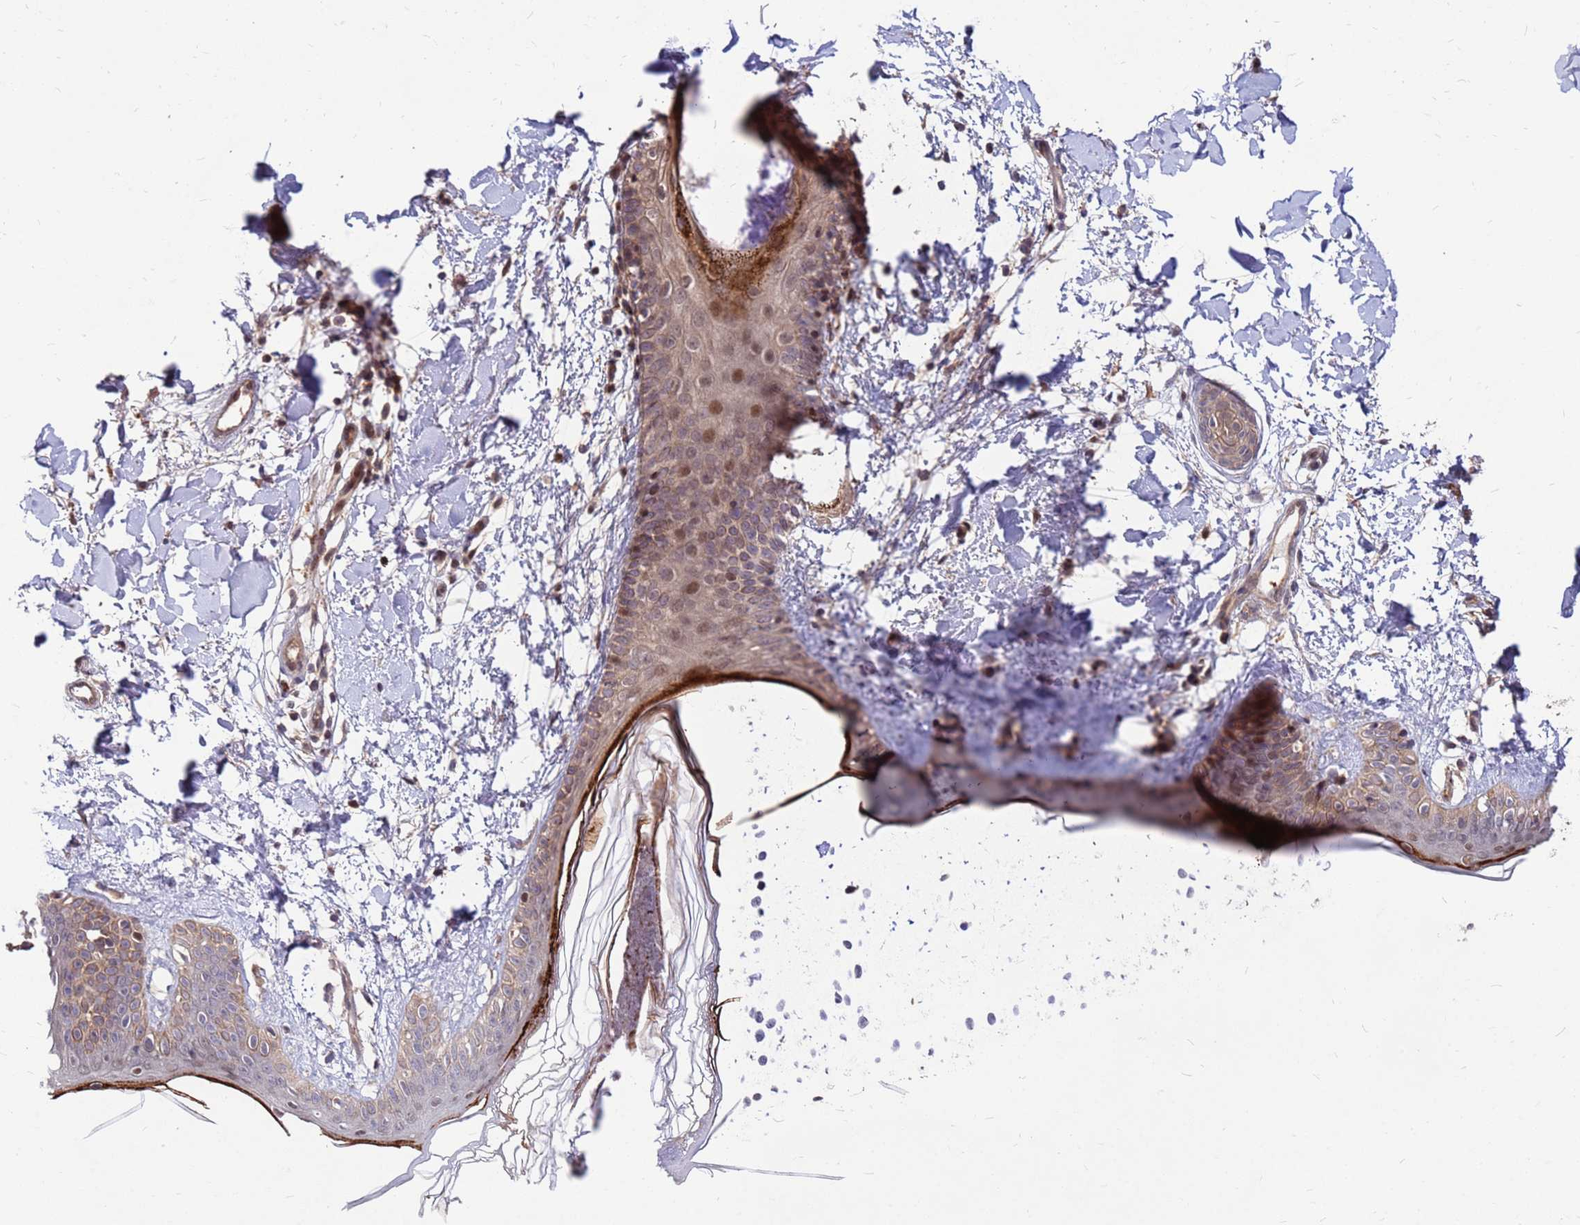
{"staining": {"intensity": "moderate", "quantity": ">75%", "location": "cytoplasmic/membranous"}, "tissue": "skin", "cell_type": "Fibroblasts", "image_type": "normal", "snomed": [{"axis": "morphology", "description": "Normal tissue, NOS"}, {"axis": "topography", "description": "Skin"}], "caption": "IHC histopathology image of benign skin stained for a protein (brown), which reveals medium levels of moderate cytoplasmic/membranous staining in approximately >75% of fibroblasts.", "gene": "DUS4L", "patient": {"sex": "female", "age": 34}}